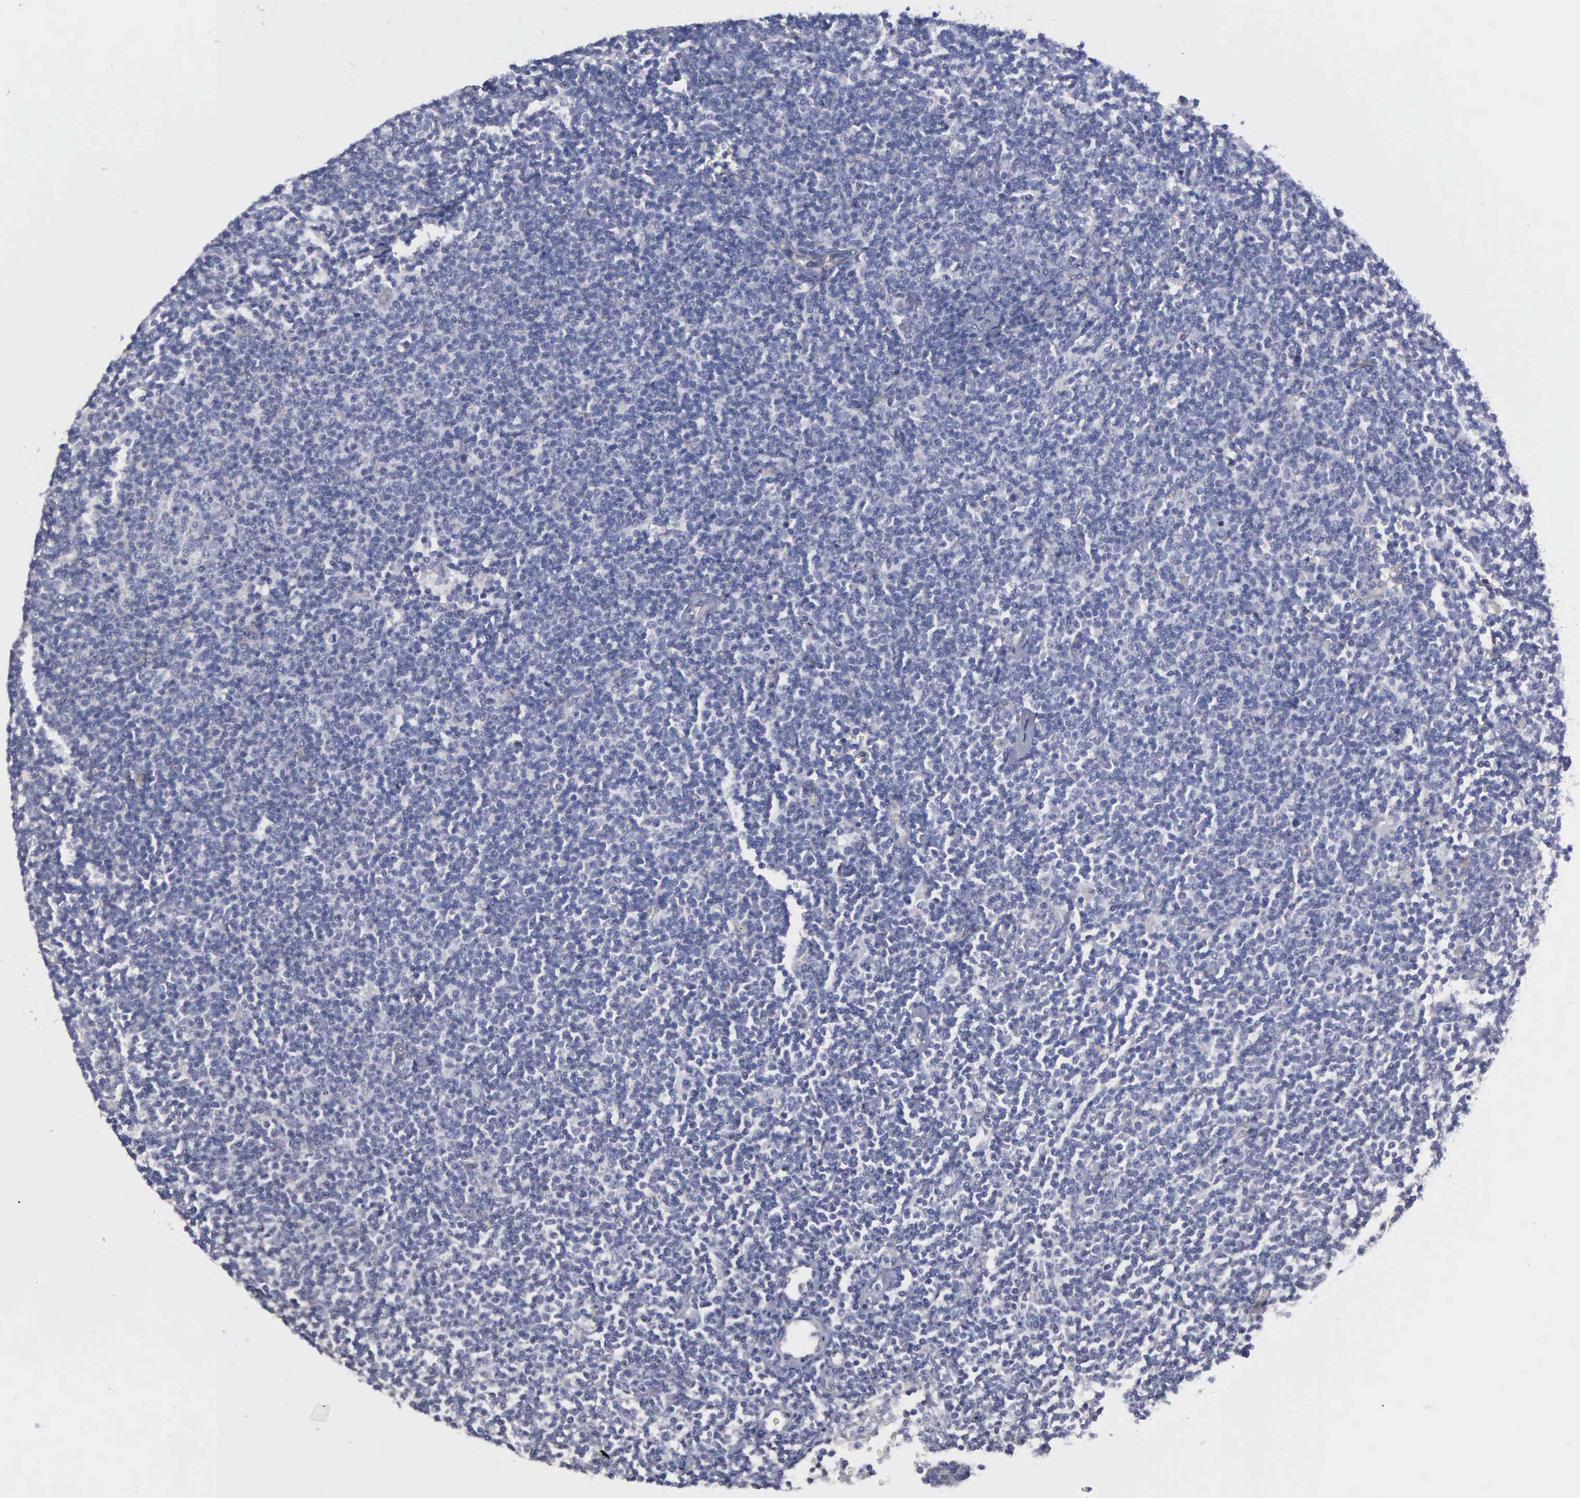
{"staining": {"intensity": "negative", "quantity": "none", "location": "none"}, "tissue": "lymphoma", "cell_type": "Tumor cells", "image_type": "cancer", "snomed": [{"axis": "morphology", "description": "Malignant lymphoma, non-Hodgkin's type, Low grade"}, {"axis": "topography", "description": "Lymph node"}], "caption": "This is a image of immunohistochemistry staining of malignant lymphoma, non-Hodgkin's type (low-grade), which shows no expression in tumor cells.", "gene": "RDX", "patient": {"sex": "male", "age": 65}}